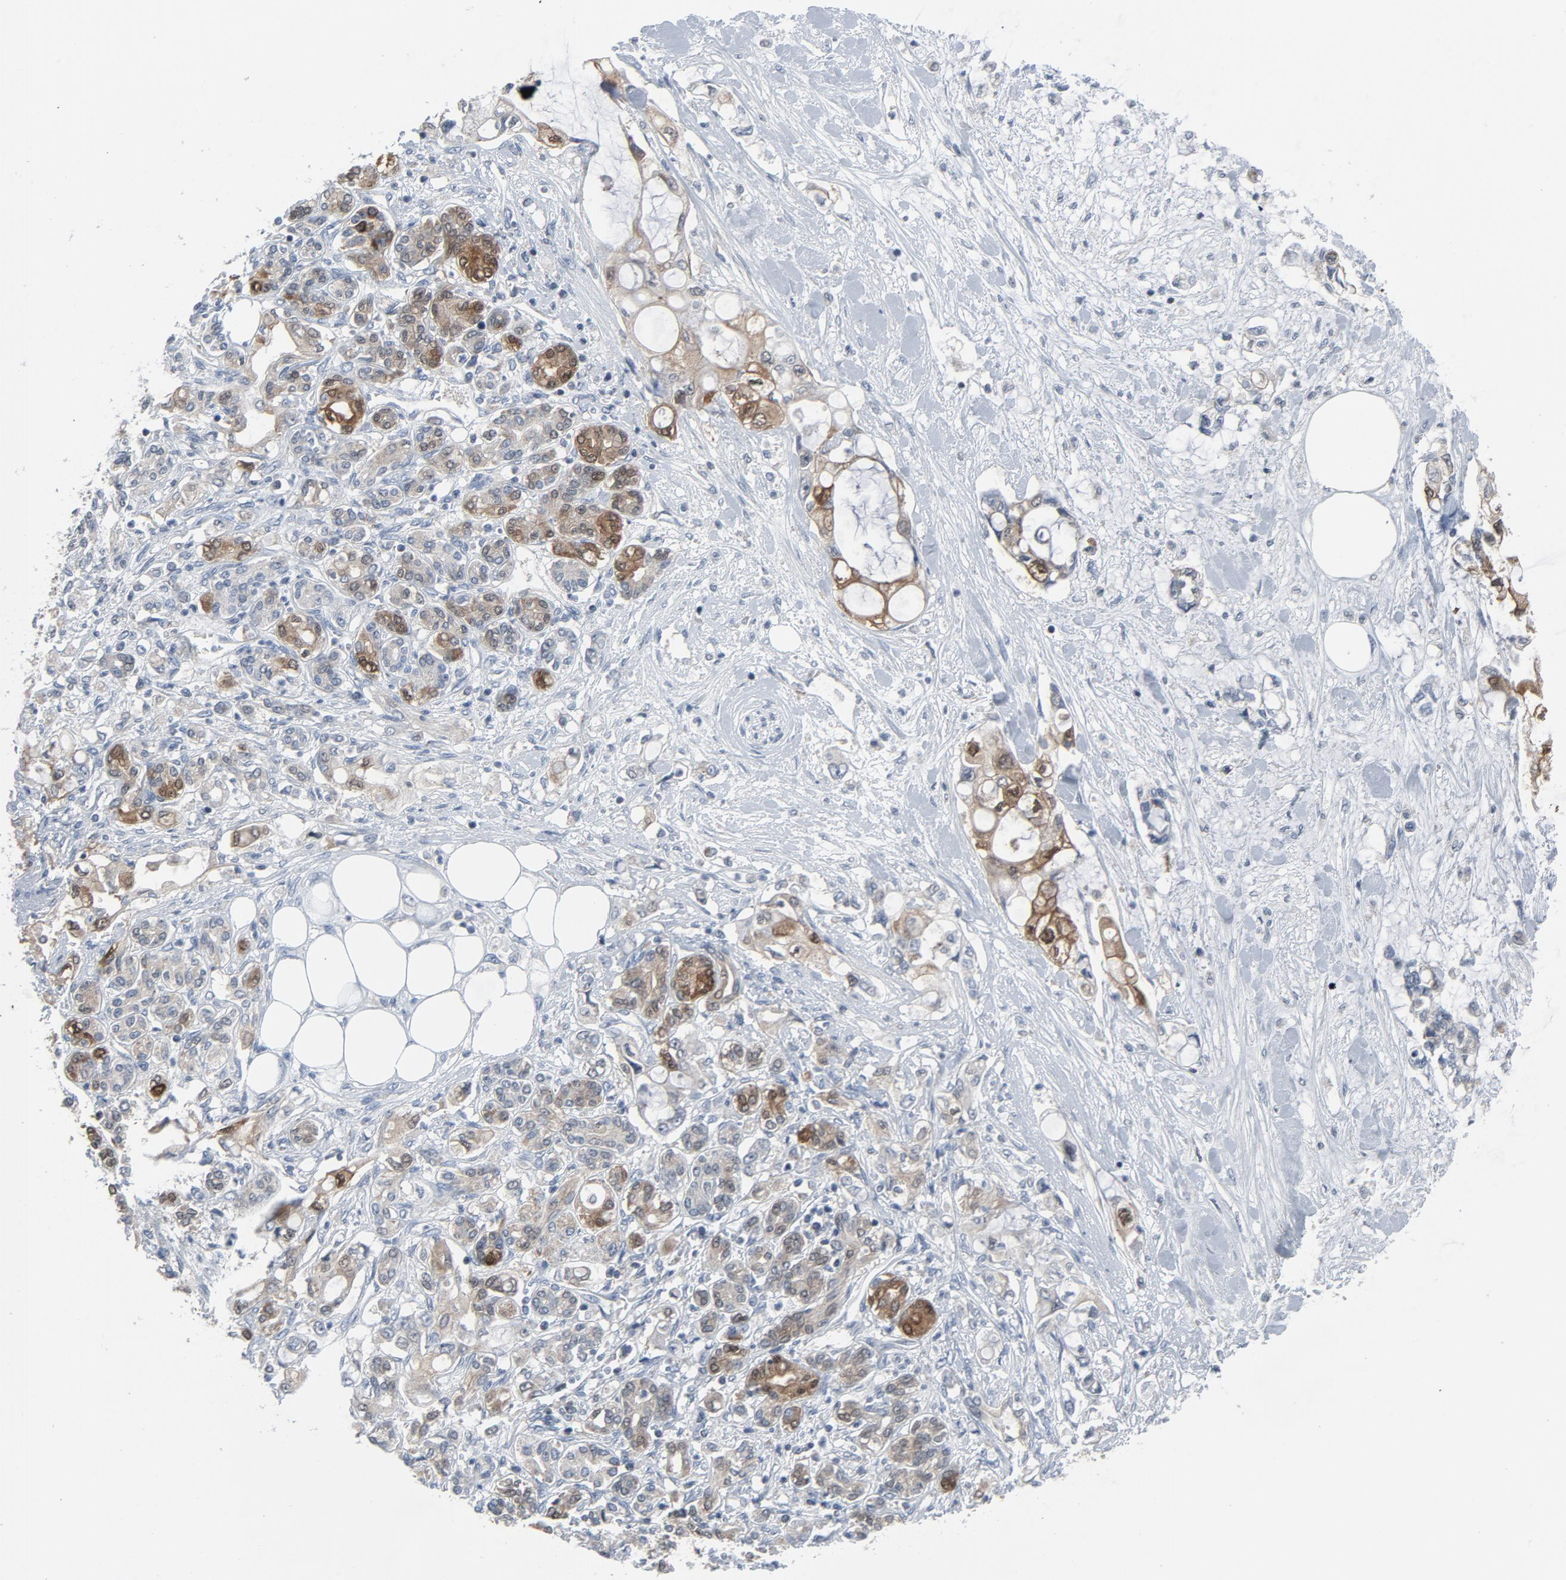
{"staining": {"intensity": "strong", "quantity": "25%-75%", "location": "cytoplasmic/membranous,nuclear"}, "tissue": "pancreatic cancer", "cell_type": "Tumor cells", "image_type": "cancer", "snomed": [{"axis": "morphology", "description": "Adenocarcinoma, NOS"}, {"axis": "topography", "description": "Pancreas"}], "caption": "IHC of pancreatic cancer exhibits high levels of strong cytoplasmic/membranous and nuclear positivity in about 25%-75% of tumor cells. (DAB IHC, brown staining for protein, blue staining for nuclei).", "gene": "GPX2", "patient": {"sex": "female", "age": 70}}